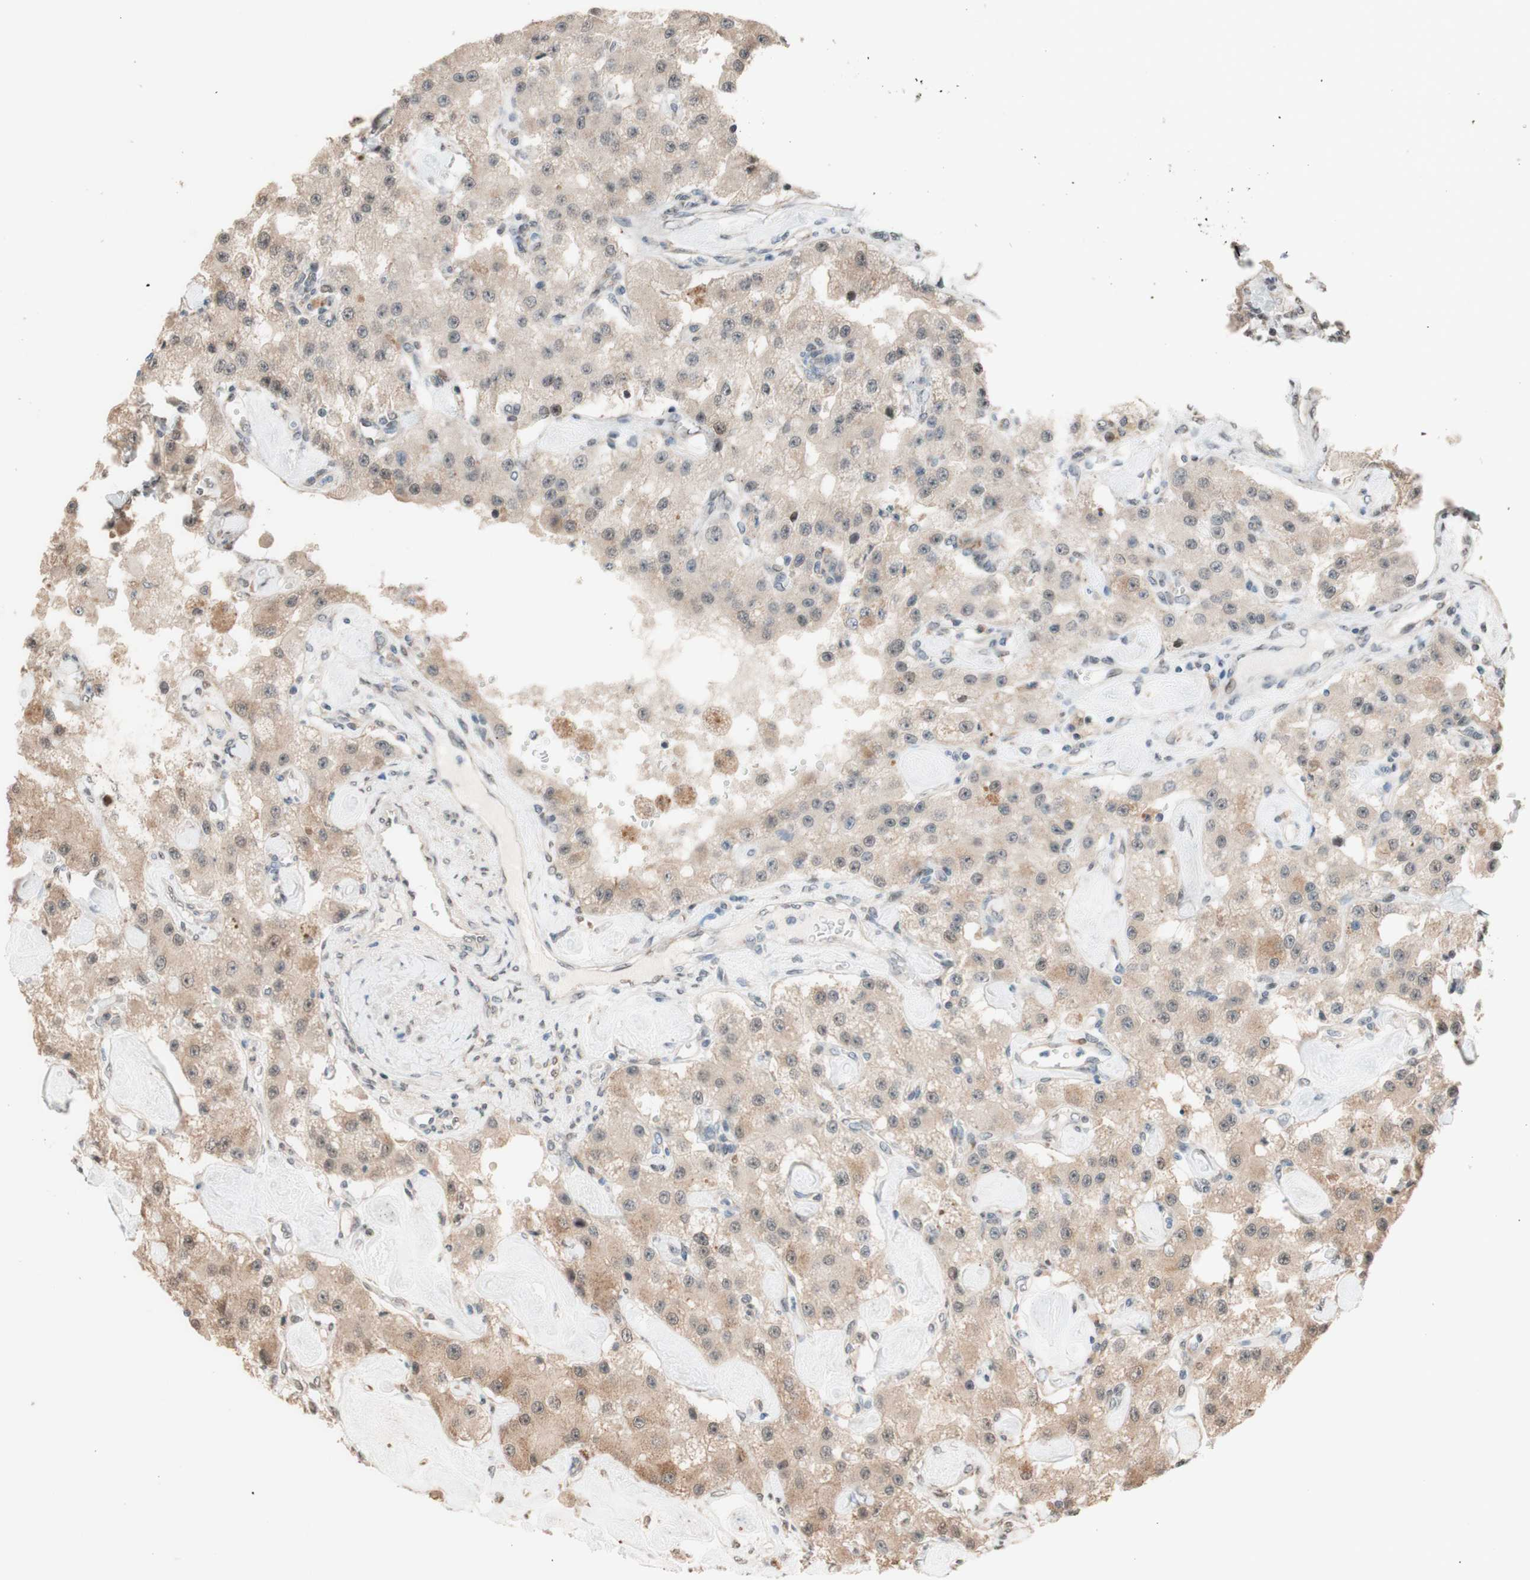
{"staining": {"intensity": "weak", "quantity": "<25%", "location": "cytoplasmic/membranous"}, "tissue": "carcinoid", "cell_type": "Tumor cells", "image_type": "cancer", "snomed": [{"axis": "morphology", "description": "Carcinoid, malignant, NOS"}, {"axis": "topography", "description": "Pancreas"}], "caption": "This is an immunohistochemistry photomicrograph of human carcinoid (malignant). There is no expression in tumor cells.", "gene": "CCNC", "patient": {"sex": "male", "age": 41}}